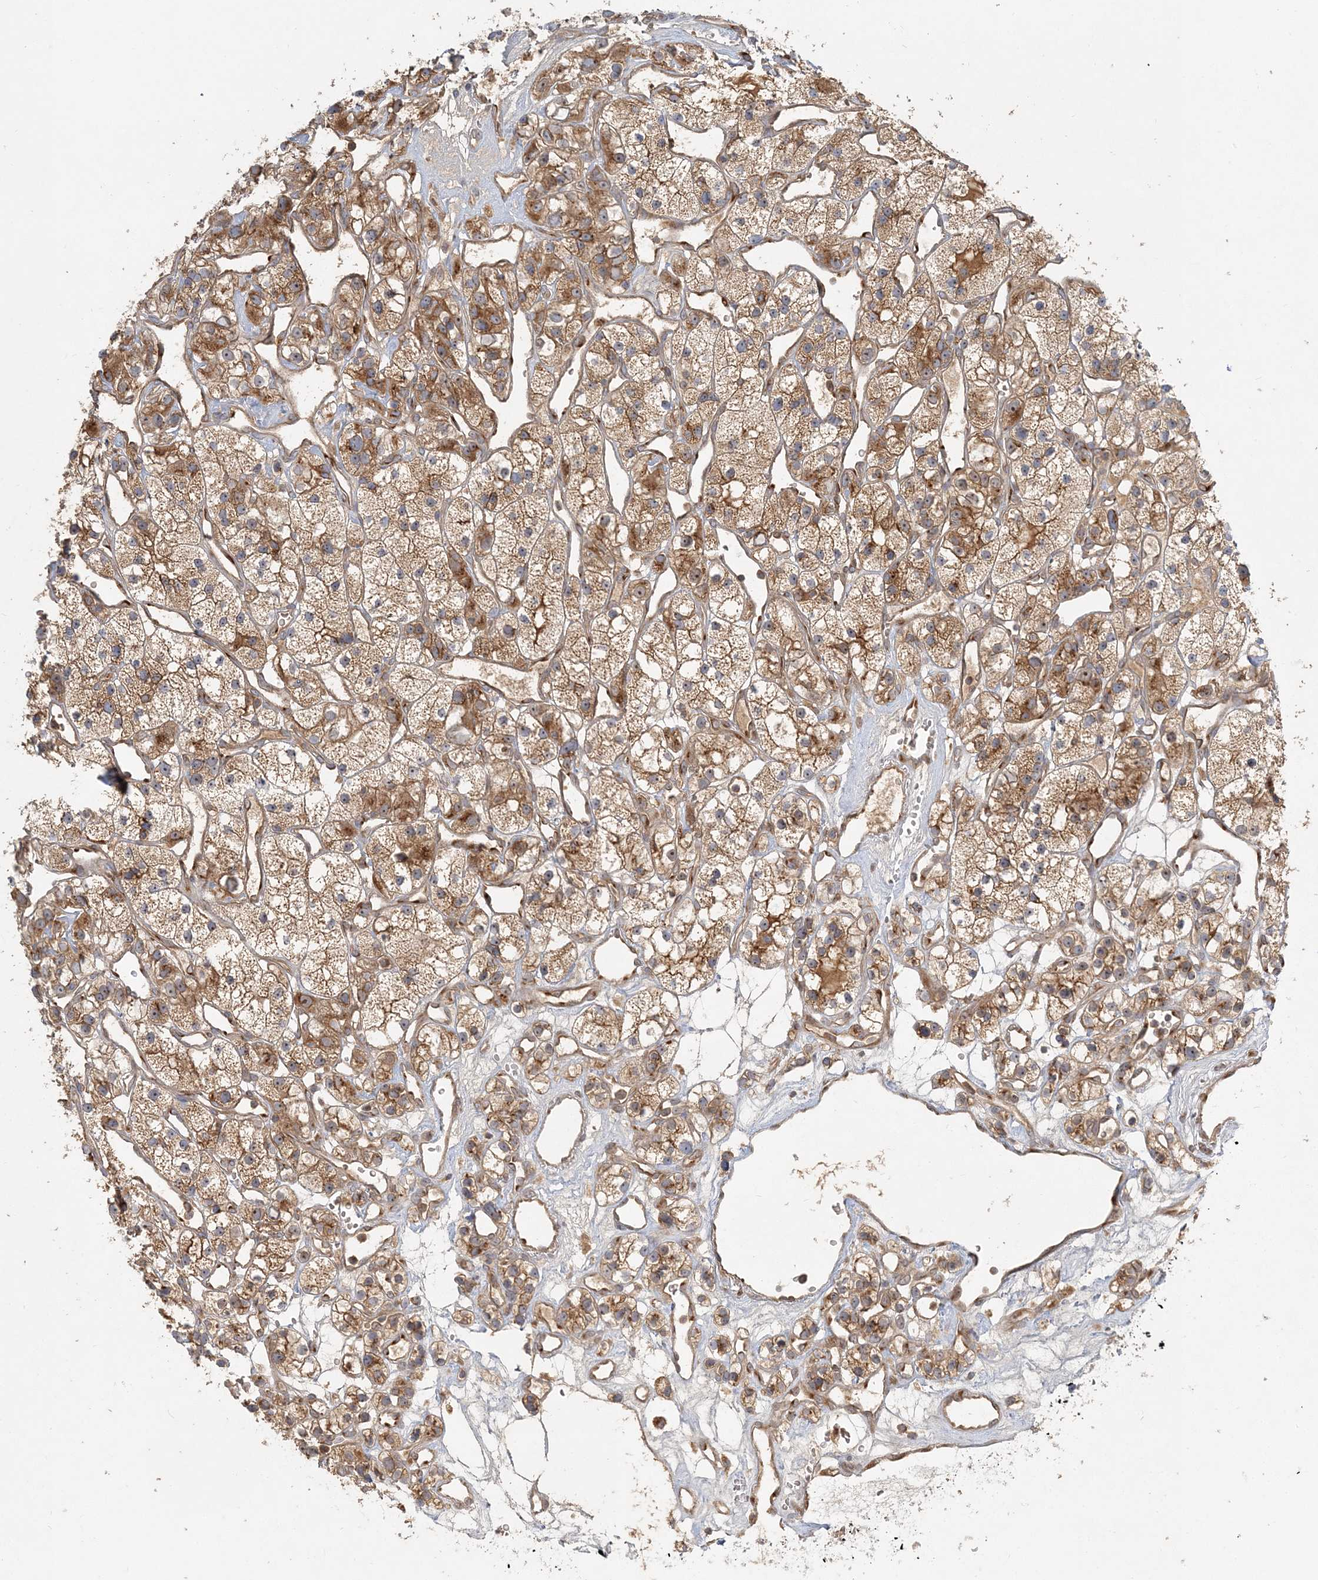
{"staining": {"intensity": "moderate", "quantity": ">75%", "location": "cytoplasmic/membranous"}, "tissue": "renal cancer", "cell_type": "Tumor cells", "image_type": "cancer", "snomed": [{"axis": "morphology", "description": "Adenocarcinoma, NOS"}, {"axis": "topography", "description": "Kidney"}], "caption": "The histopathology image exhibits staining of renal cancer, revealing moderate cytoplasmic/membranous protein positivity (brown color) within tumor cells.", "gene": "AP1AR", "patient": {"sex": "female", "age": 57}}